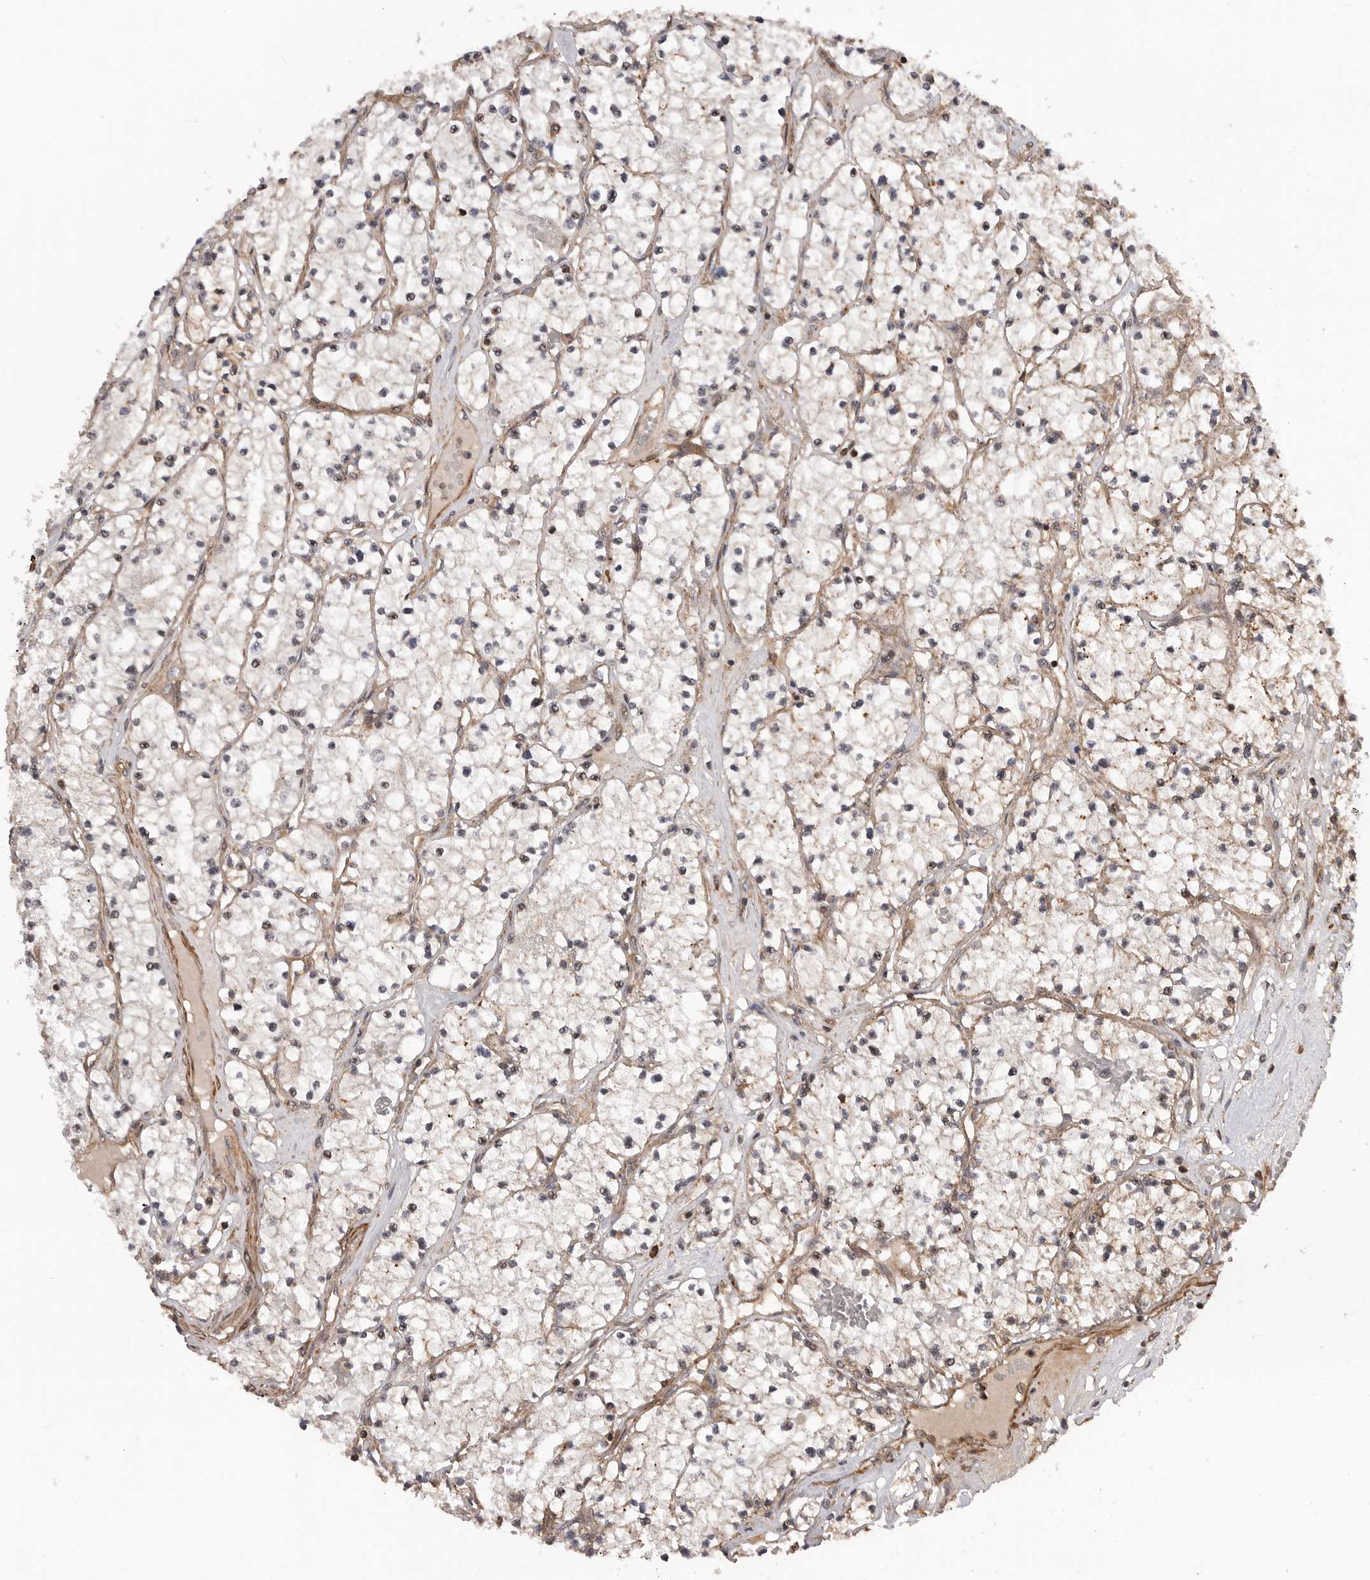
{"staining": {"intensity": "negative", "quantity": "none", "location": "none"}, "tissue": "renal cancer", "cell_type": "Tumor cells", "image_type": "cancer", "snomed": [{"axis": "morphology", "description": "Normal tissue, NOS"}, {"axis": "morphology", "description": "Adenocarcinoma, NOS"}, {"axis": "topography", "description": "Kidney"}], "caption": "Immunohistochemistry (IHC) image of renal cancer (adenocarcinoma) stained for a protein (brown), which shows no positivity in tumor cells.", "gene": "TRIM56", "patient": {"sex": "male", "age": 68}}